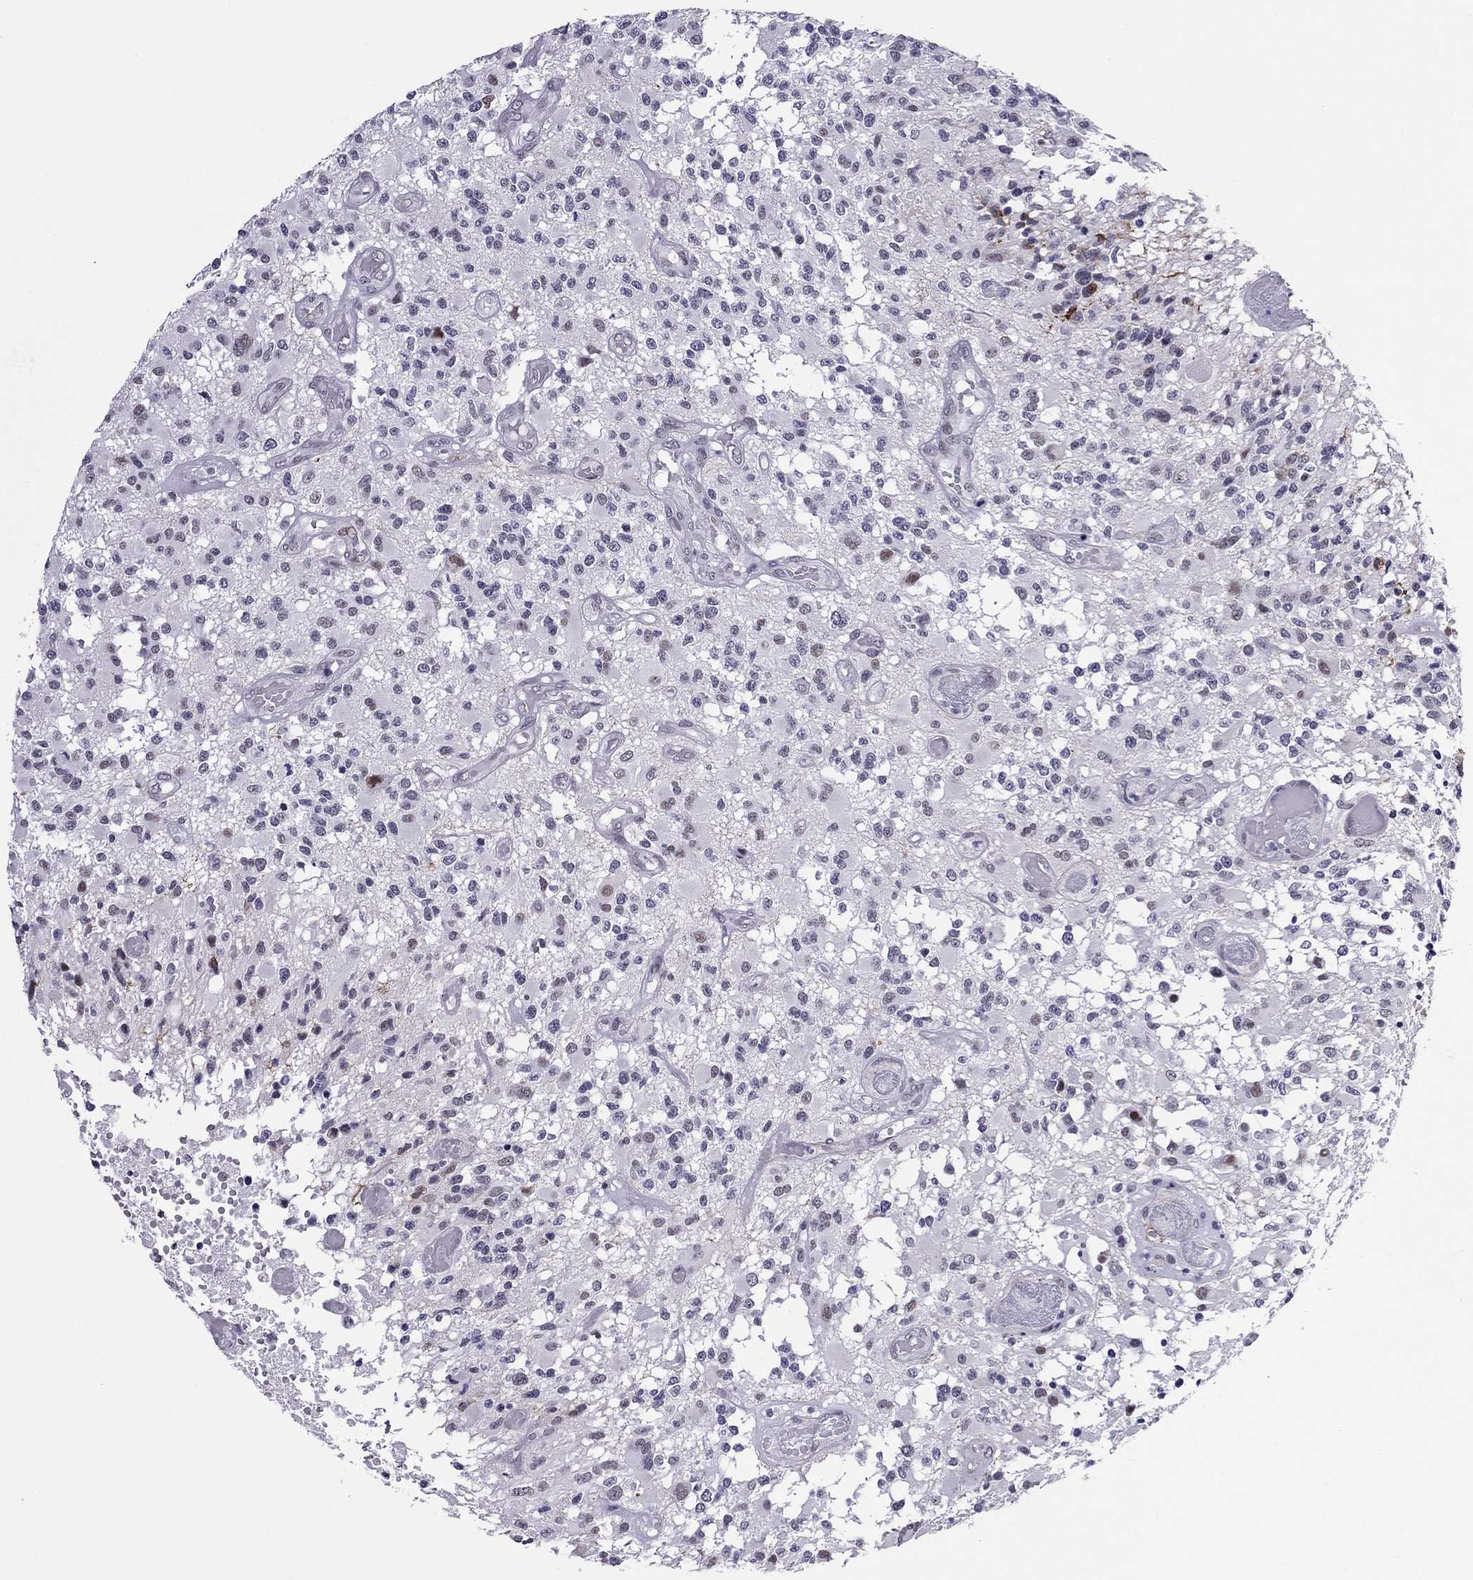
{"staining": {"intensity": "negative", "quantity": "none", "location": "none"}, "tissue": "glioma", "cell_type": "Tumor cells", "image_type": "cancer", "snomed": [{"axis": "morphology", "description": "Glioma, malignant, High grade"}, {"axis": "topography", "description": "Brain"}], "caption": "Tumor cells show no significant protein positivity in glioma.", "gene": "ZNF646", "patient": {"sex": "female", "age": 63}}